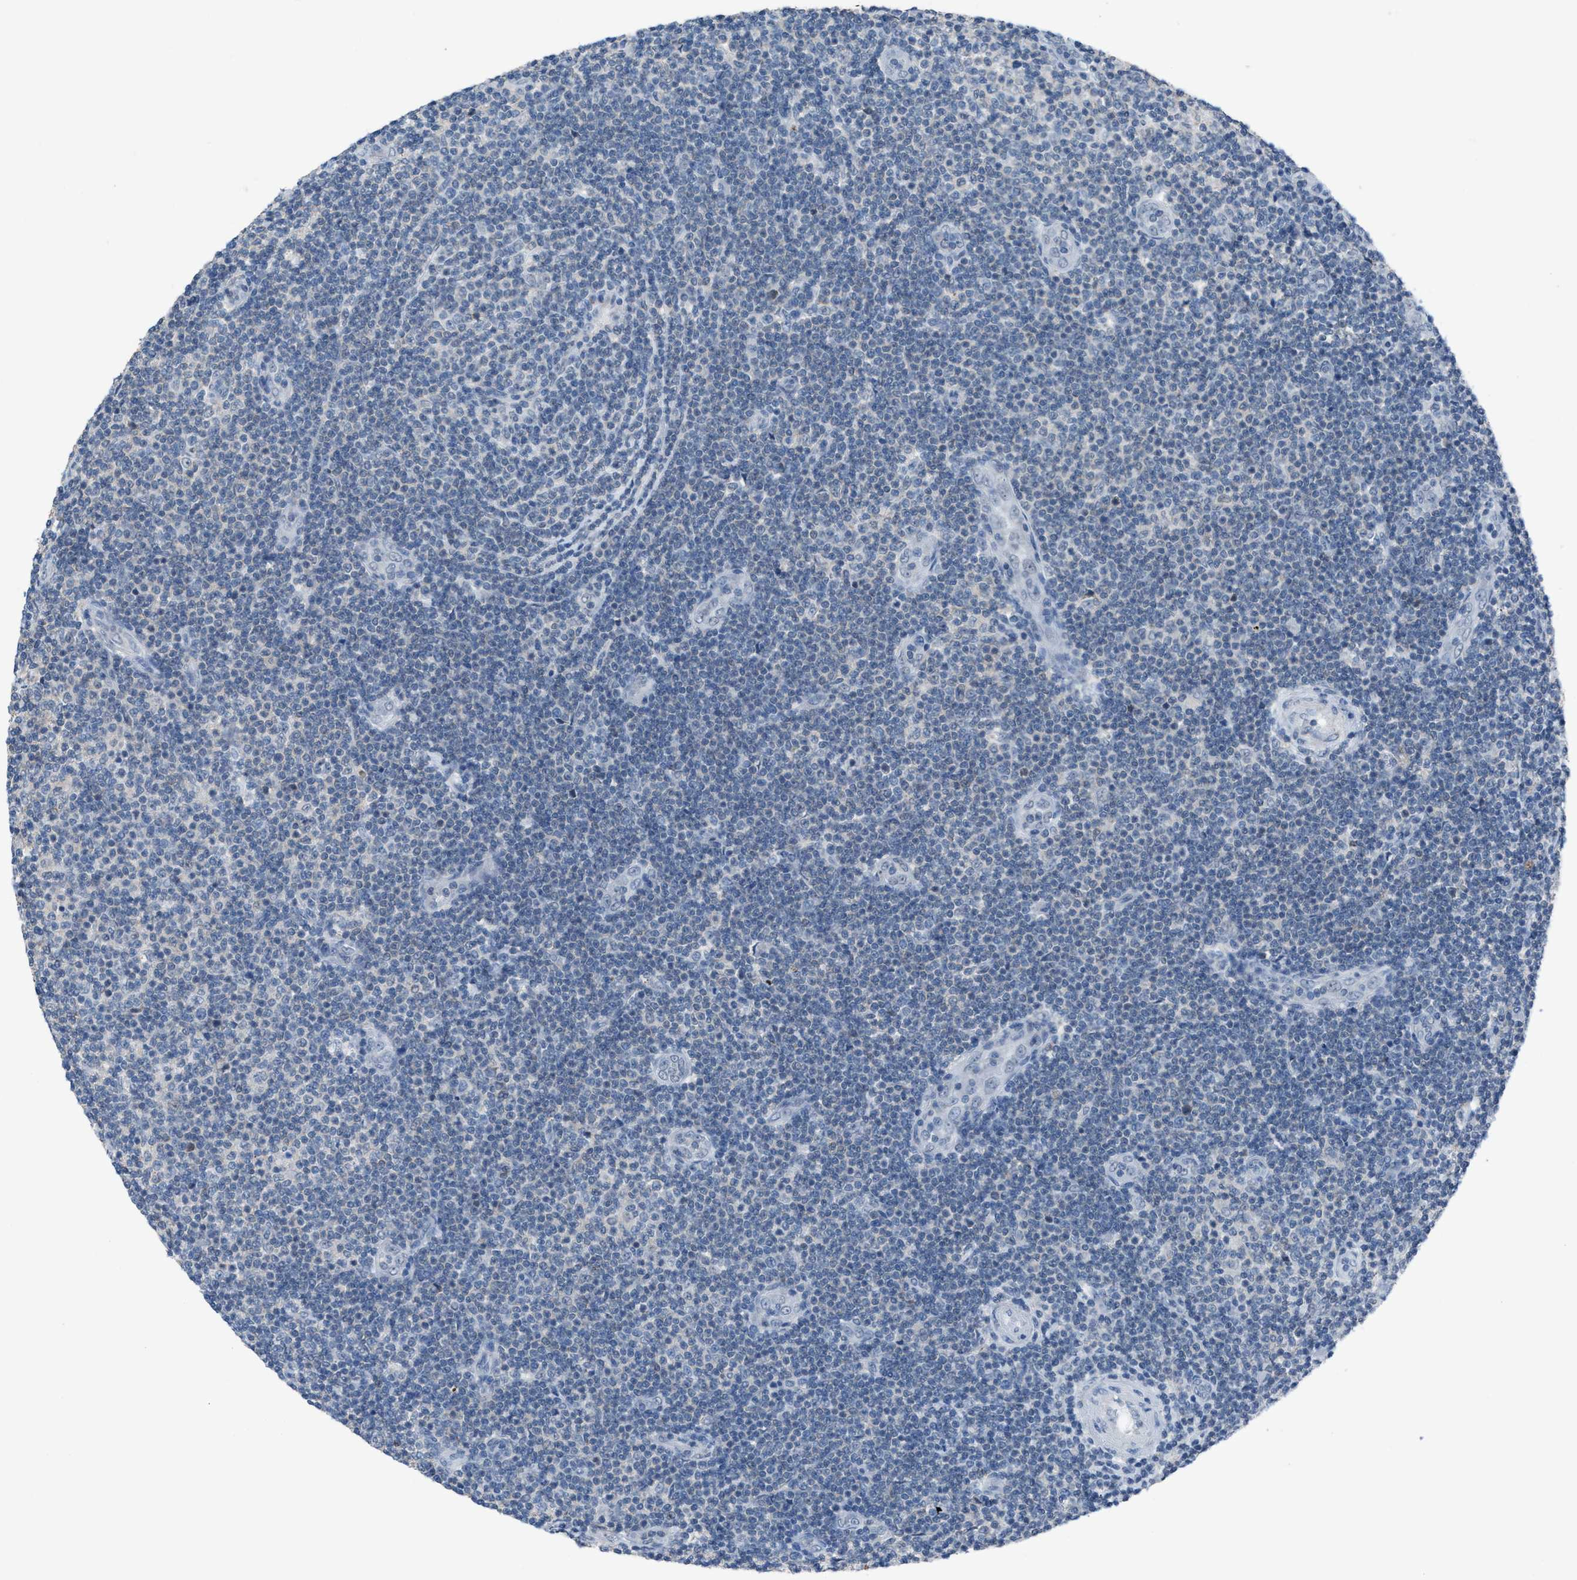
{"staining": {"intensity": "negative", "quantity": "none", "location": "none"}, "tissue": "lymphoma", "cell_type": "Tumor cells", "image_type": "cancer", "snomed": [{"axis": "morphology", "description": "Malignant lymphoma, non-Hodgkin's type, Low grade"}, {"axis": "topography", "description": "Lymph node"}], "caption": "High magnification brightfield microscopy of malignant lymphoma, non-Hodgkin's type (low-grade) stained with DAB (brown) and counterstained with hematoxylin (blue): tumor cells show no significant expression.", "gene": "ANAPC11", "patient": {"sex": "male", "age": 83}}